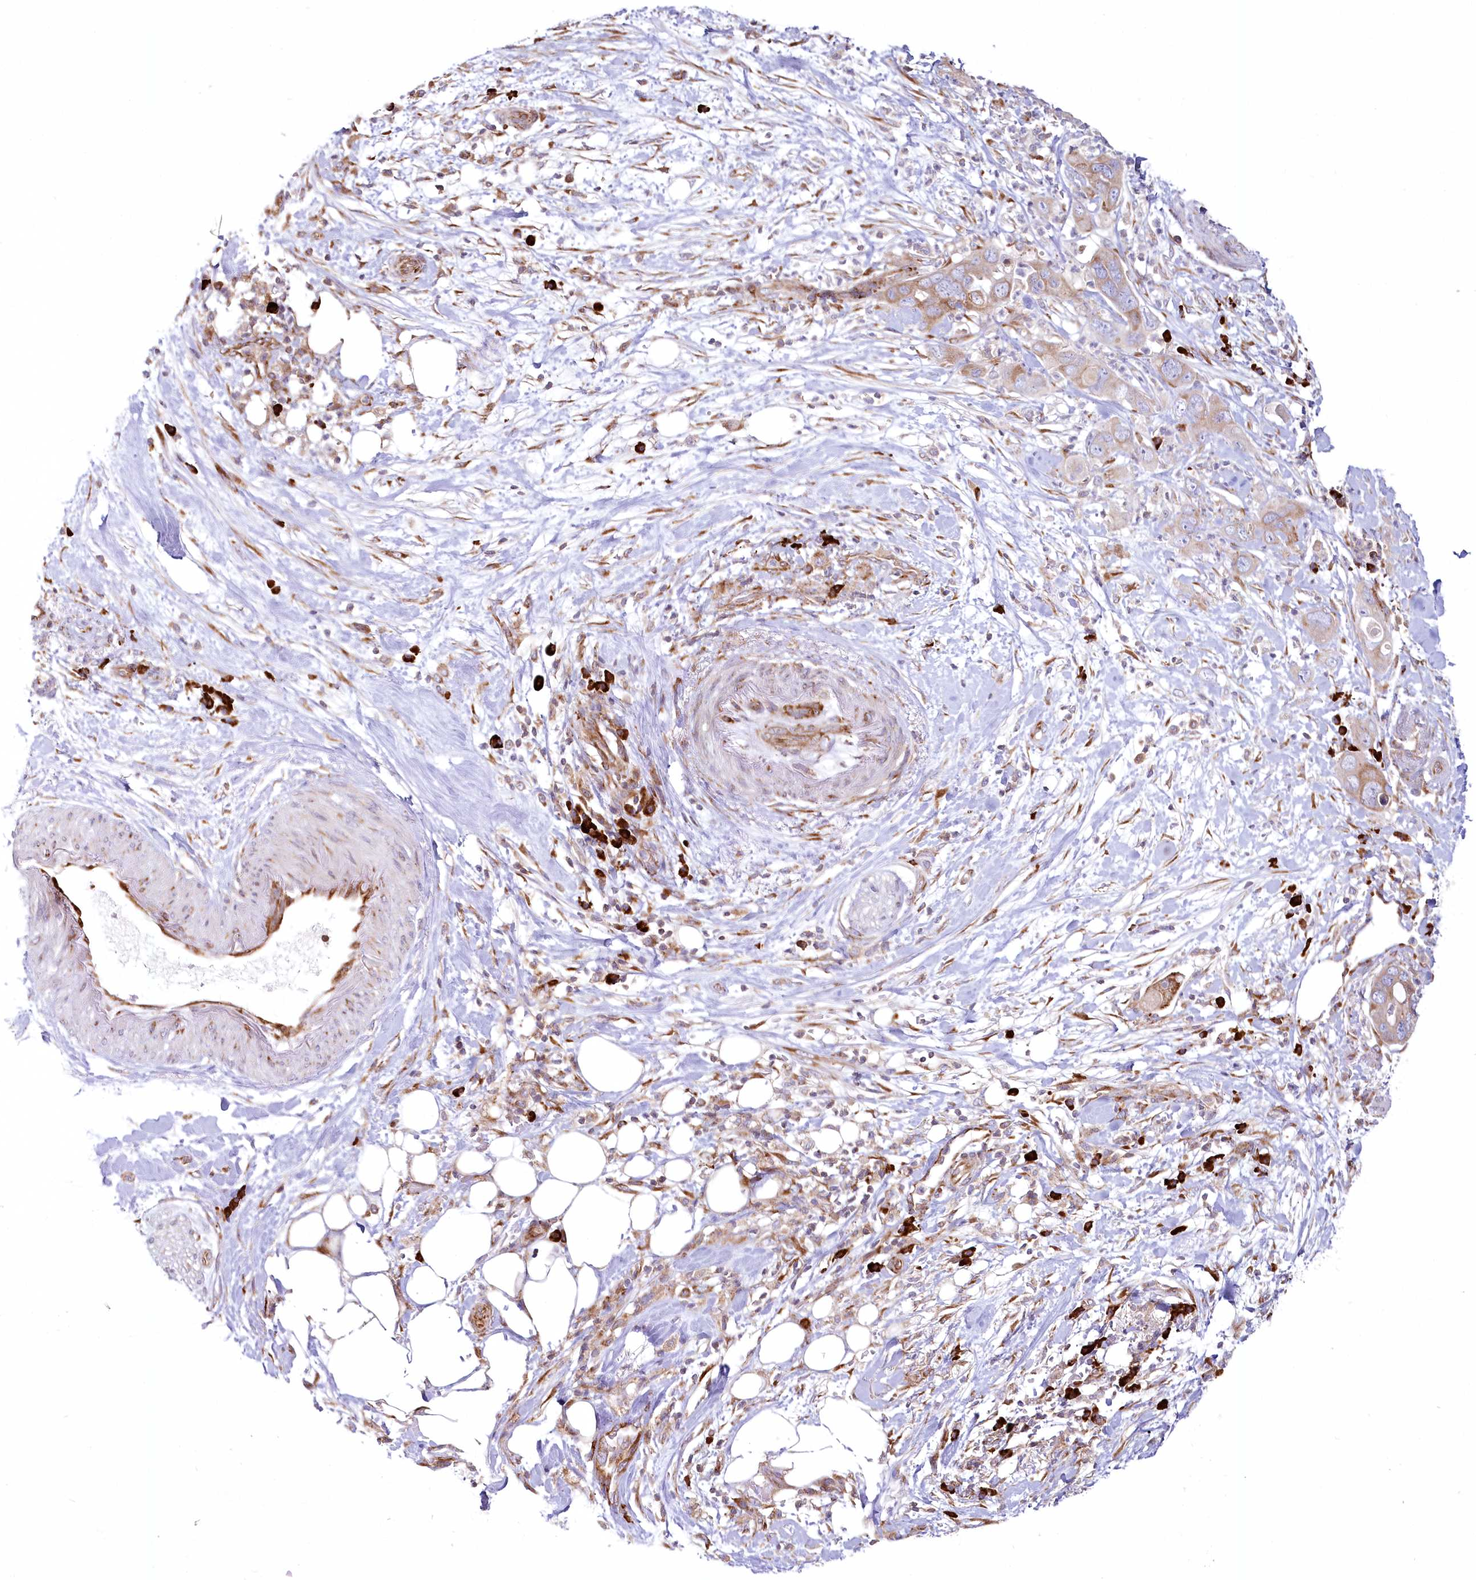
{"staining": {"intensity": "moderate", "quantity": "25%-75%", "location": "cytoplasmic/membranous"}, "tissue": "pancreatic cancer", "cell_type": "Tumor cells", "image_type": "cancer", "snomed": [{"axis": "morphology", "description": "Adenocarcinoma, NOS"}, {"axis": "topography", "description": "Pancreas"}], "caption": "Tumor cells display medium levels of moderate cytoplasmic/membranous positivity in approximately 25%-75% of cells in pancreatic cancer (adenocarcinoma).", "gene": "POGLUT1", "patient": {"sex": "female", "age": 71}}